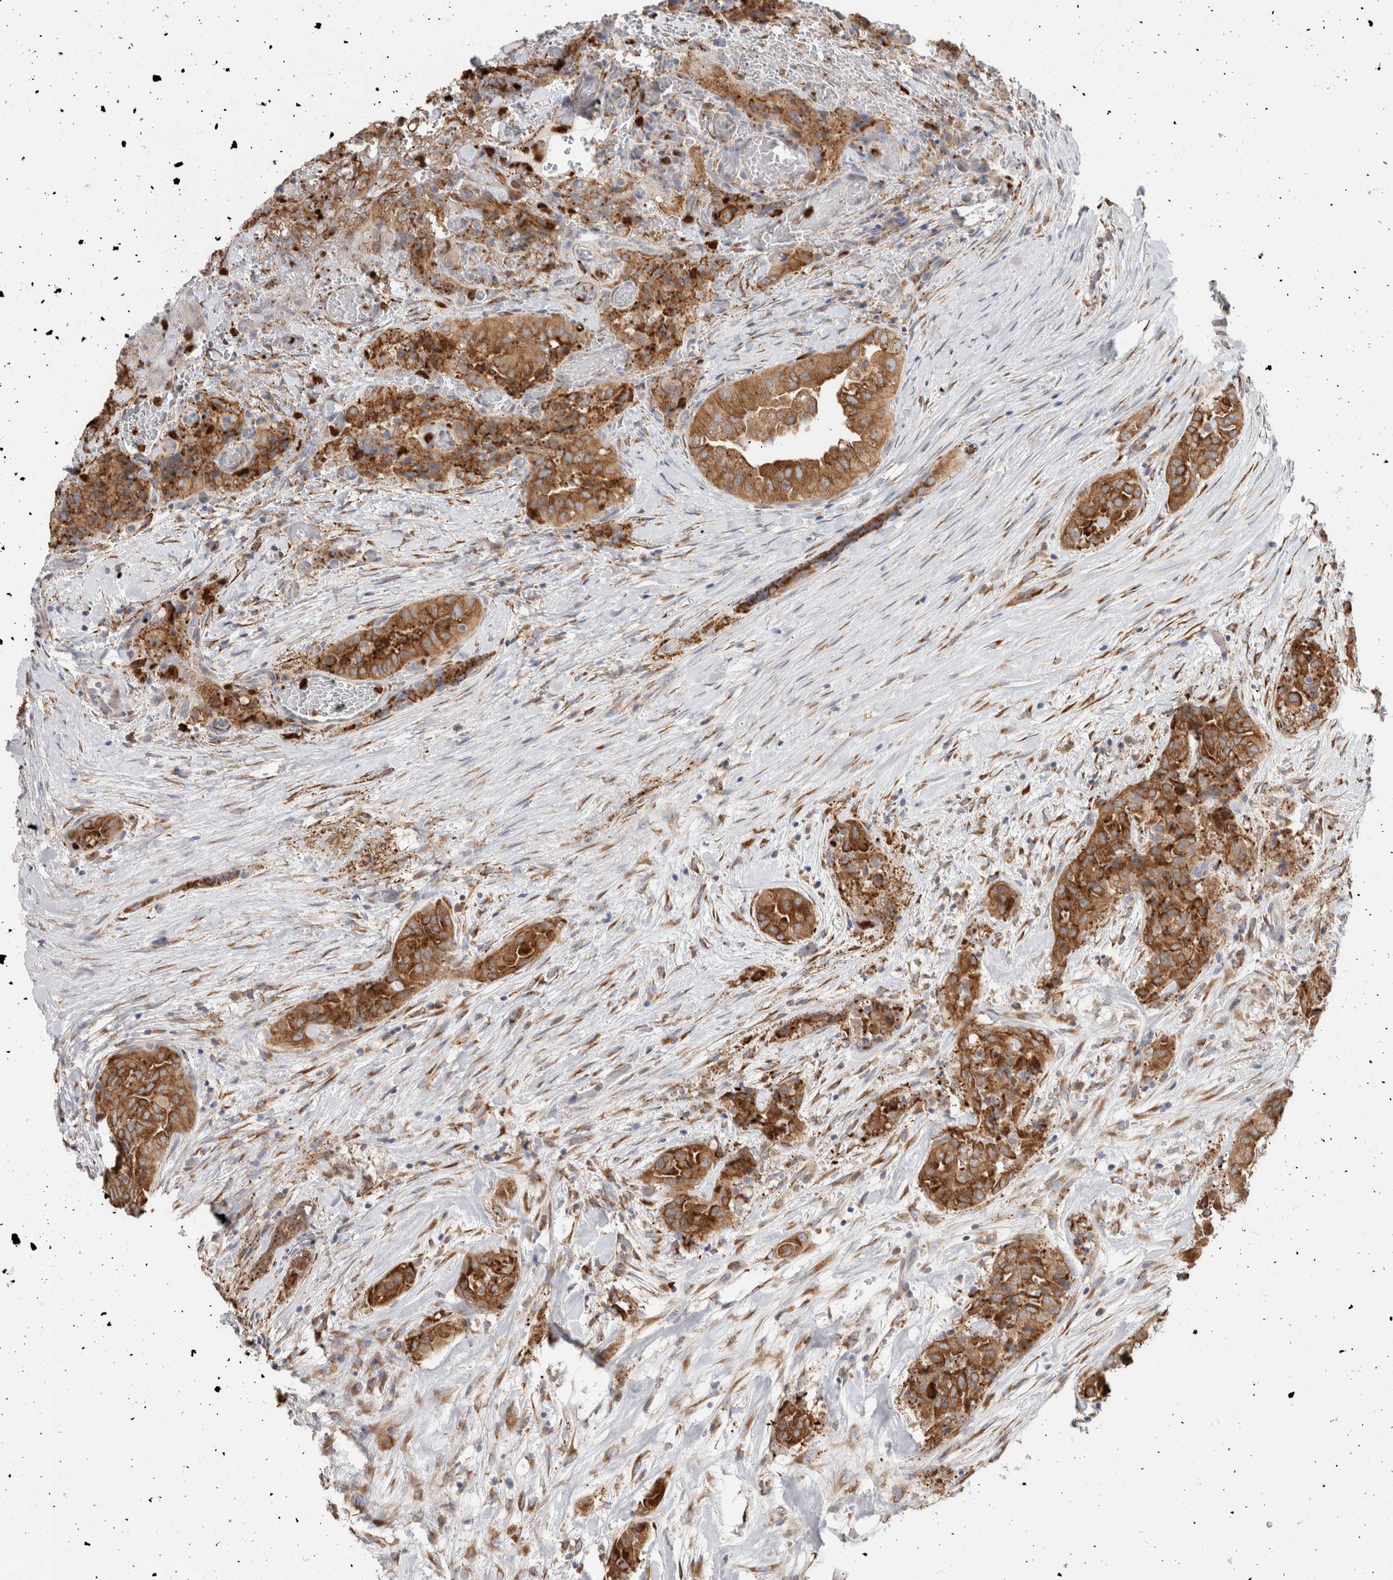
{"staining": {"intensity": "moderate", "quantity": ">75%", "location": "cytoplasmic/membranous"}, "tissue": "thyroid cancer", "cell_type": "Tumor cells", "image_type": "cancer", "snomed": [{"axis": "morphology", "description": "Papillary adenocarcinoma, NOS"}, {"axis": "topography", "description": "Thyroid gland"}], "caption": "Immunohistochemistry micrograph of papillary adenocarcinoma (thyroid) stained for a protein (brown), which displays medium levels of moderate cytoplasmic/membranous positivity in approximately >75% of tumor cells.", "gene": "P4HA1", "patient": {"sex": "female", "age": 59}}